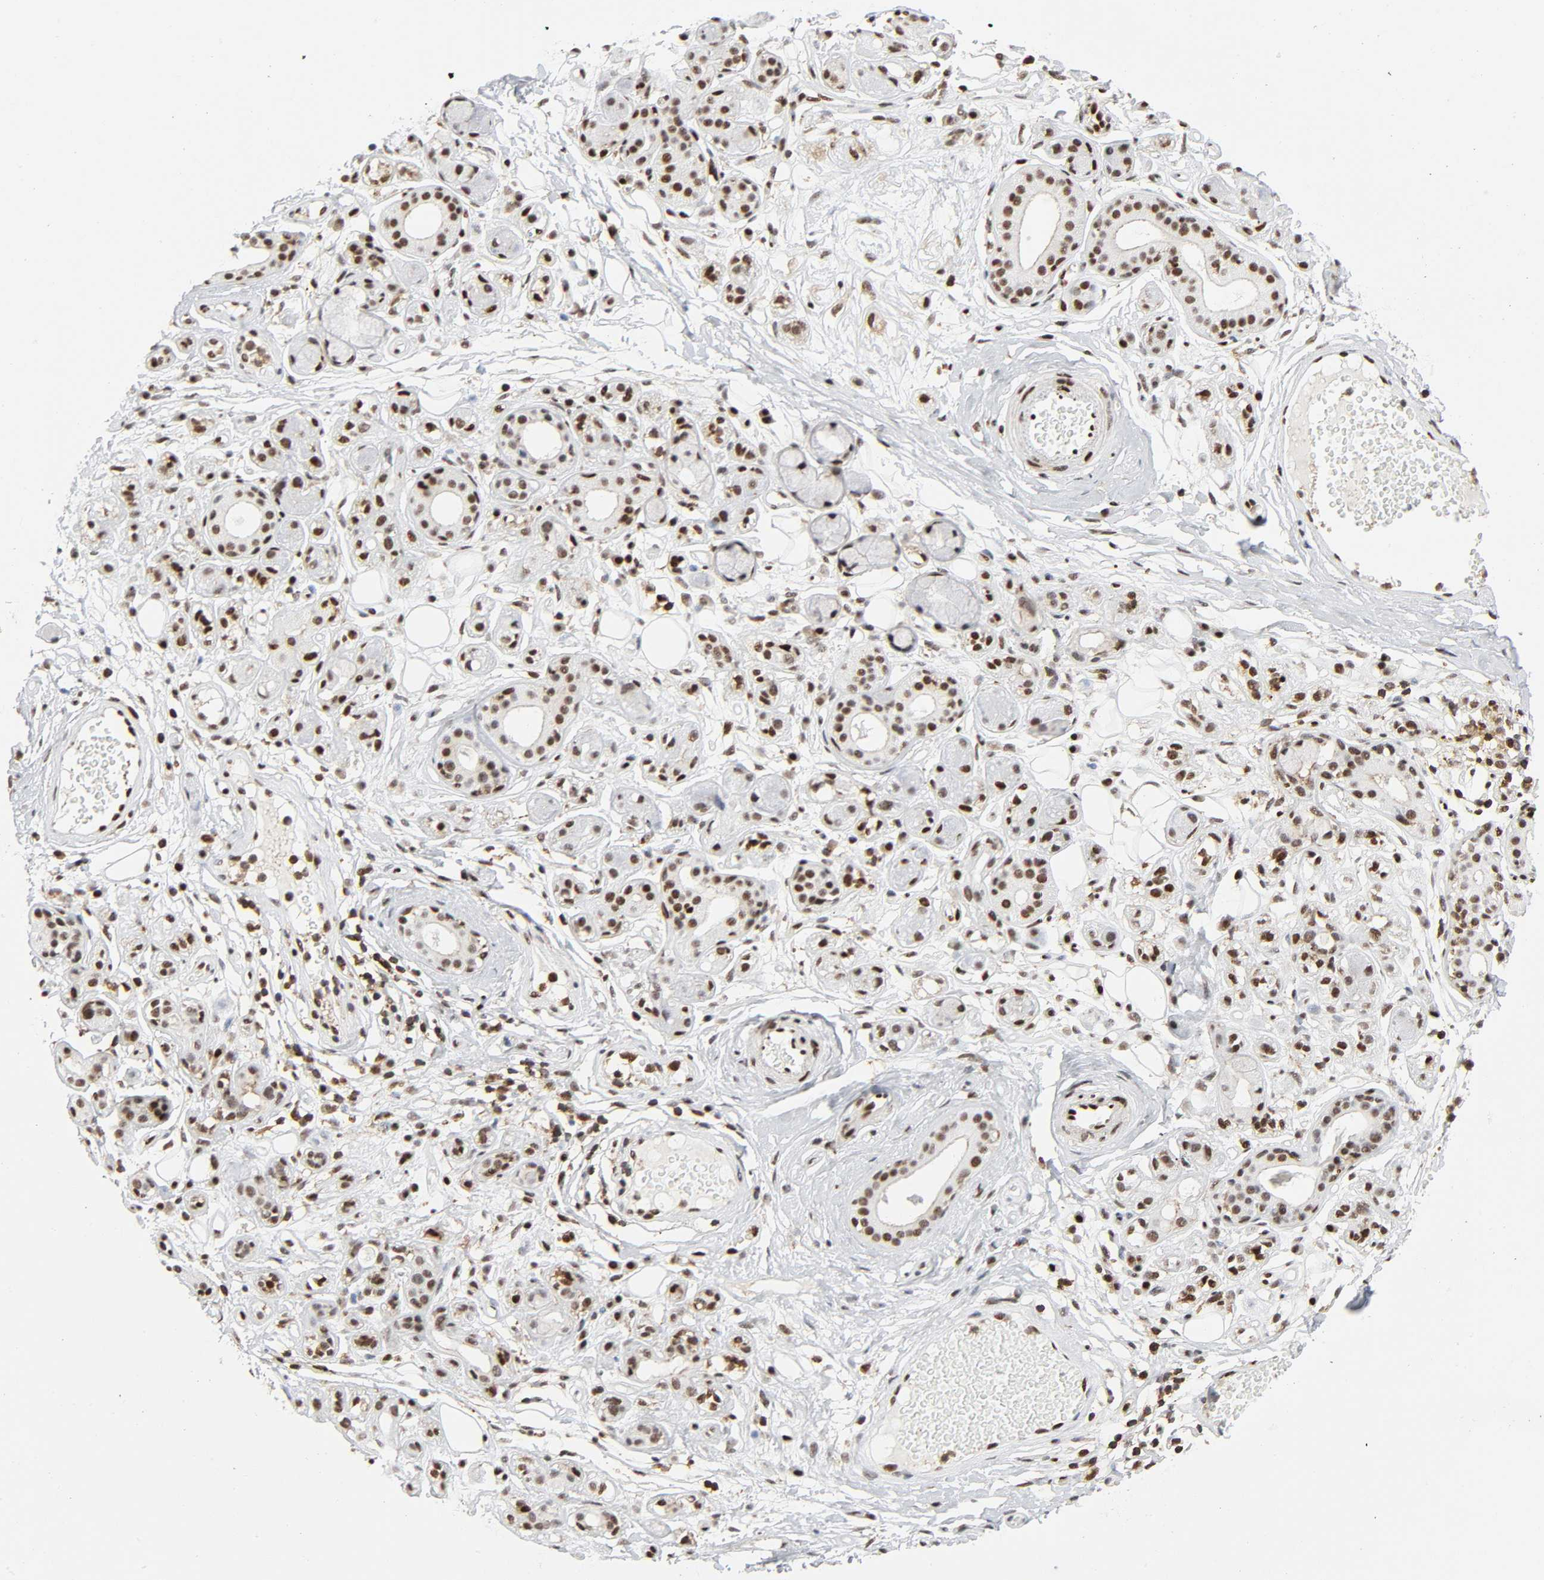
{"staining": {"intensity": "moderate", "quantity": ">75%", "location": "nuclear"}, "tissue": "salivary gland", "cell_type": "Glandular cells", "image_type": "normal", "snomed": [{"axis": "morphology", "description": "Normal tissue, NOS"}, {"axis": "topography", "description": "Salivary gland"}], "caption": "Immunohistochemical staining of normal salivary gland shows medium levels of moderate nuclear staining in approximately >75% of glandular cells. Using DAB (brown) and hematoxylin (blue) stains, captured at high magnification using brightfield microscopy.", "gene": "WAS", "patient": {"sex": "male", "age": 54}}